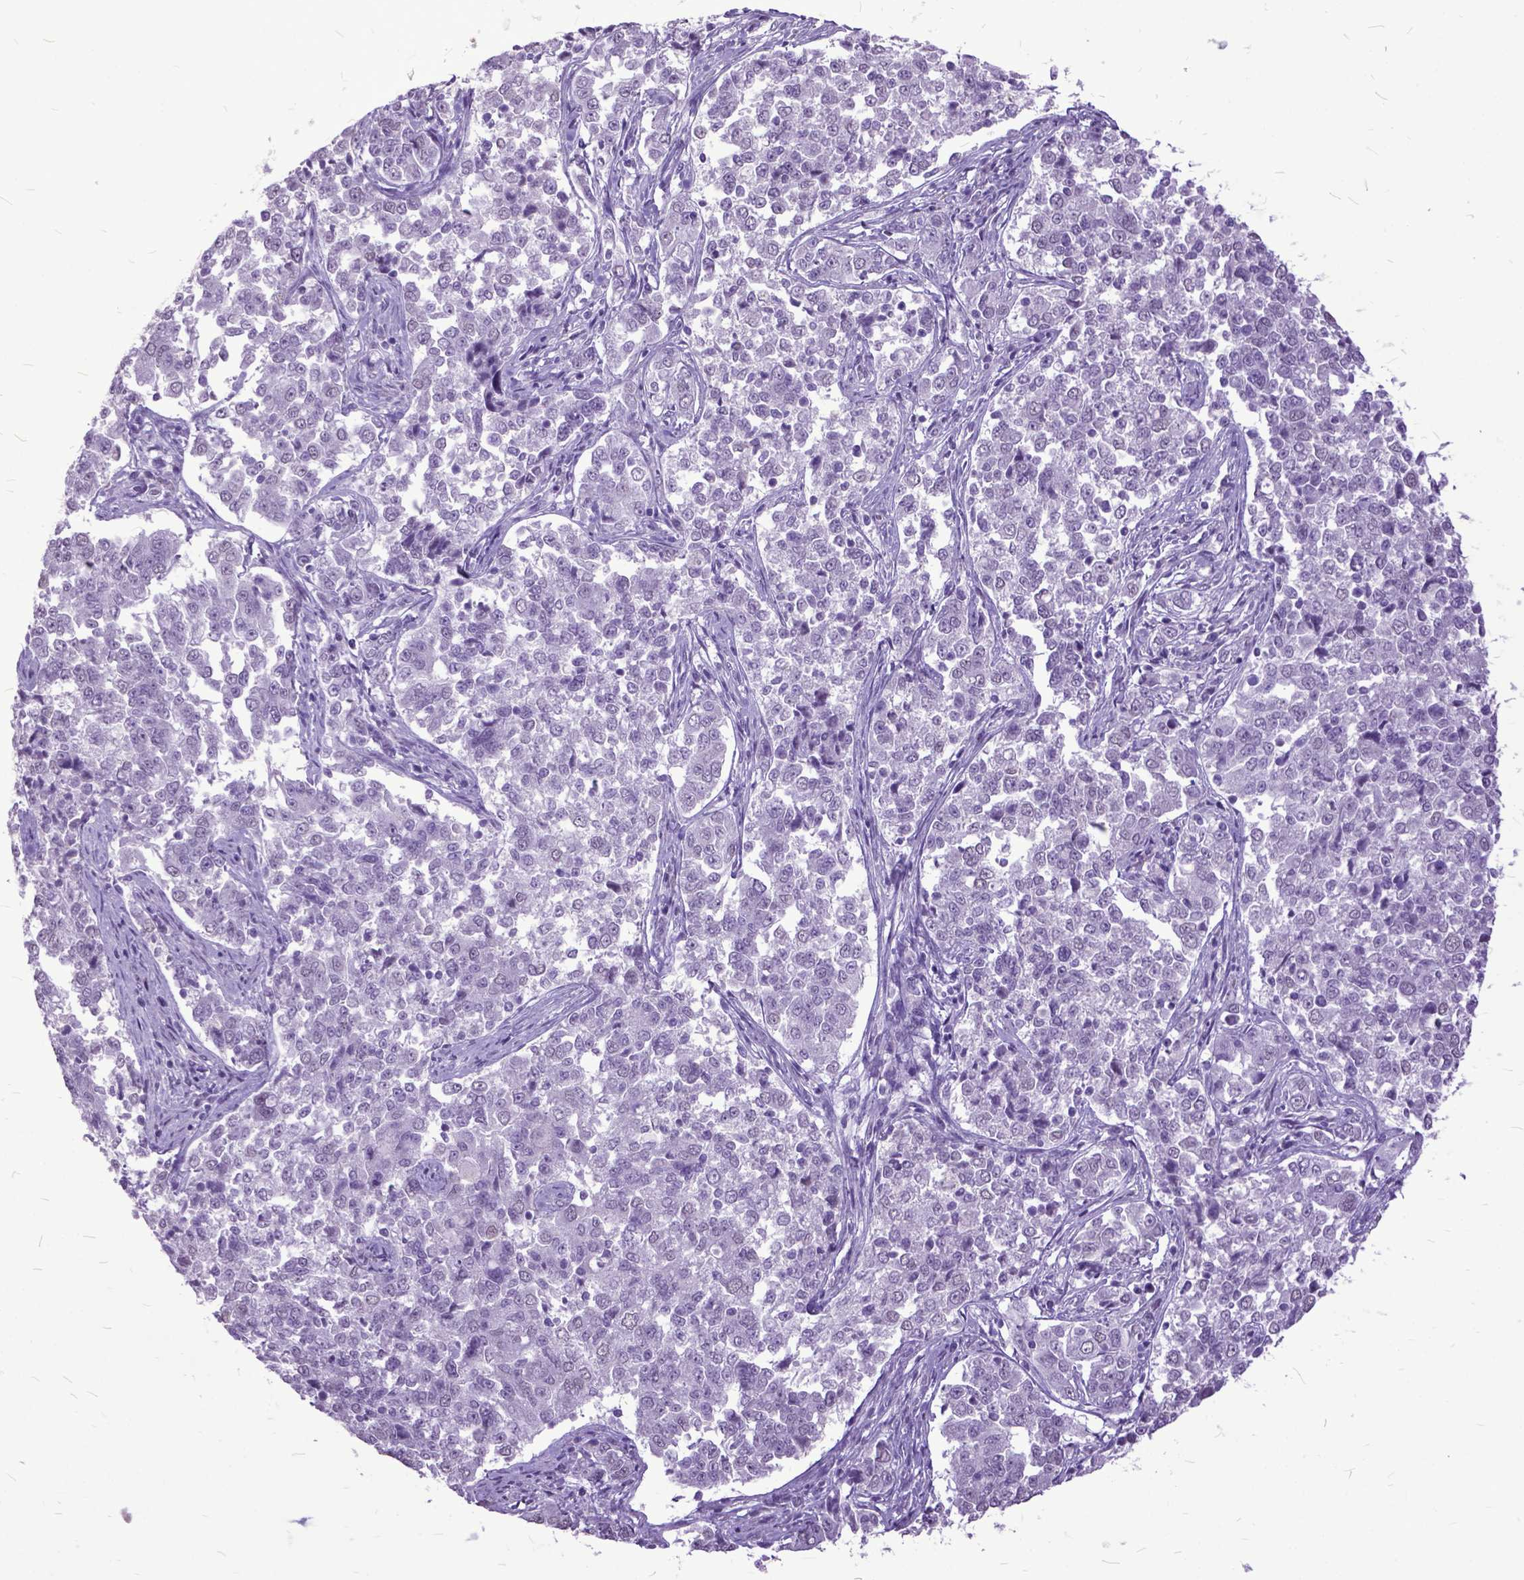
{"staining": {"intensity": "negative", "quantity": "none", "location": "none"}, "tissue": "endometrial cancer", "cell_type": "Tumor cells", "image_type": "cancer", "snomed": [{"axis": "morphology", "description": "Adenocarcinoma, NOS"}, {"axis": "topography", "description": "Endometrium"}], "caption": "The histopathology image displays no staining of tumor cells in adenocarcinoma (endometrial).", "gene": "MARCHF10", "patient": {"sex": "female", "age": 43}}